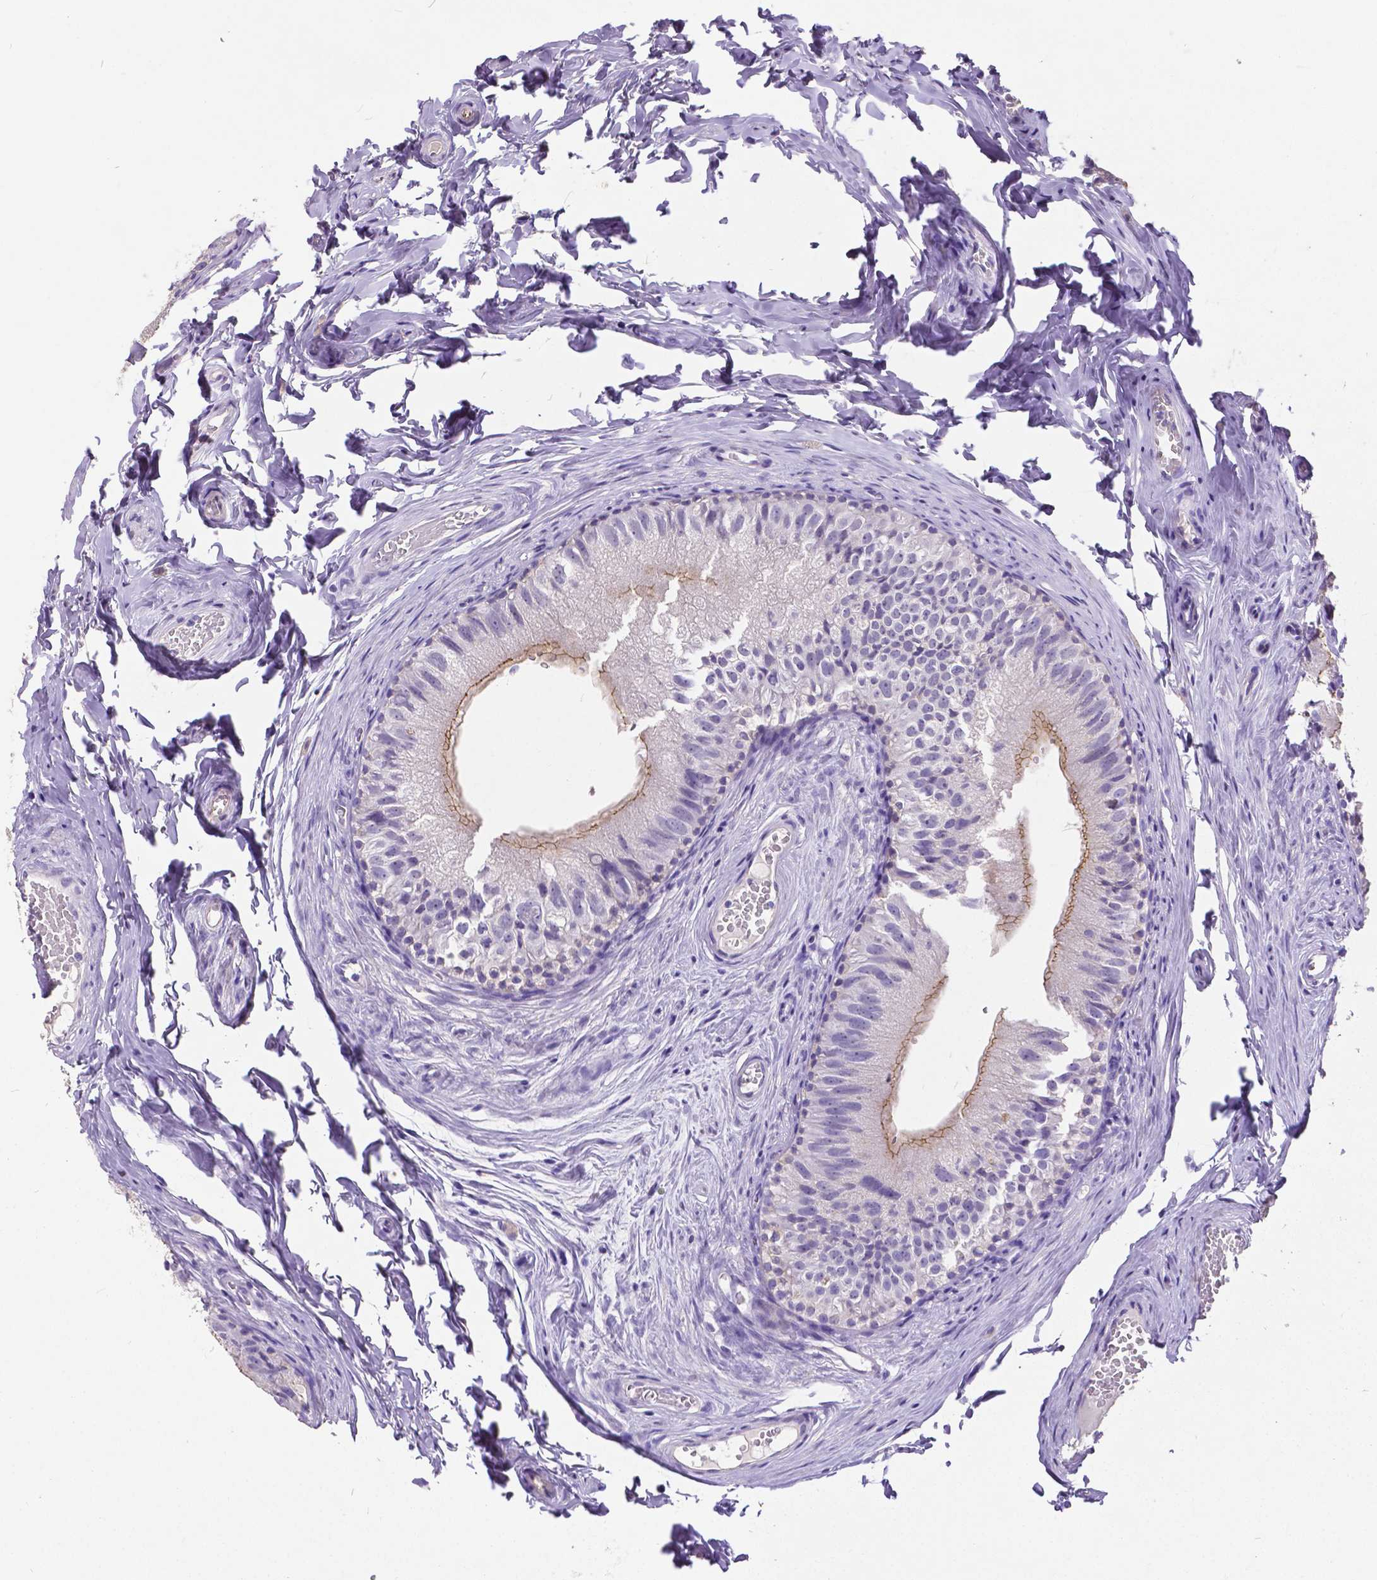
{"staining": {"intensity": "moderate", "quantity": "<25%", "location": "cytoplasmic/membranous"}, "tissue": "epididymis", "cell_type": "Glandular cells", "image_type": "normal", "snomed": [{"axis": "morphology", "description": "Normal tissue, NOS"}, {"axis": "topography", "description": "Epididymis"}], "caption": "This is a histology image of immunohistochemistry staining of unremarkable epididymis, which shows moderate expression in the cytoplasmic/membranous of glandular cells.", "gene": "OCLN", "patient": {"sex": "male", "age": 45}}